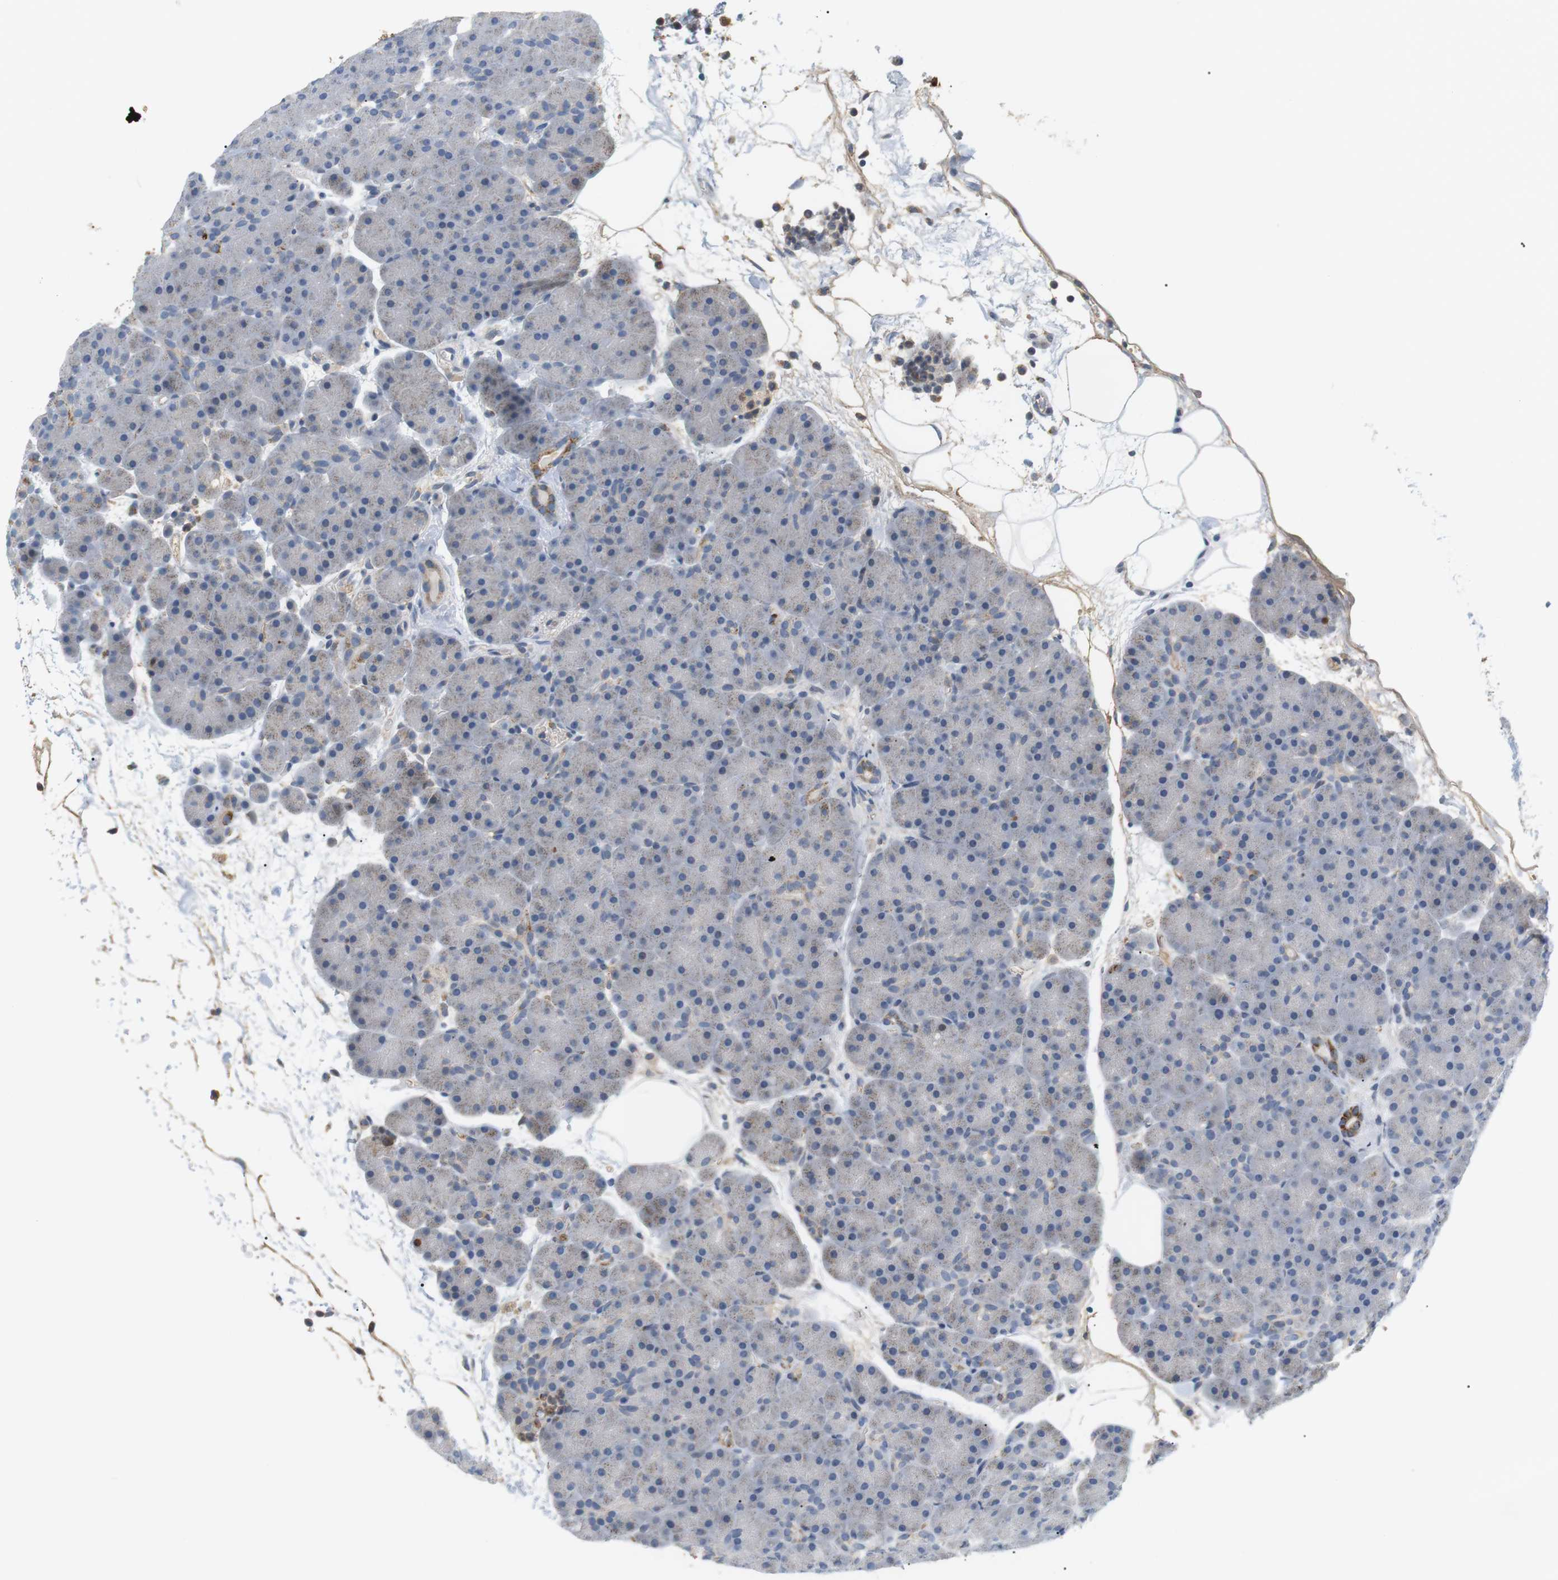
{"staining": {"intensity": "weak", "quantity": "<25%", "location": "cytoplasmic/membranous"}, "tissue": "pancreas", "cell_type": "Exocrine glandular cells", "image_type": "normal", "snomed": [{"axis": "morphology", "description": "Normal tissue, NOS"}, {"axis": "topography", "description": "Pancreas"}], "caption": "Immunohistochemistry micrograph of normal pancreas: human pancreas stained with DAB (3,3'-diaminobenzidine) reveals no significant protein expression in exocrine glandular cells. (DAB (3,3'-diaminobenzidine) immunohistochemistry visualized using brightfield microscopy, high magnification).", "gene": "CD300E", "patient": {"sex": "male", "age": 66}}